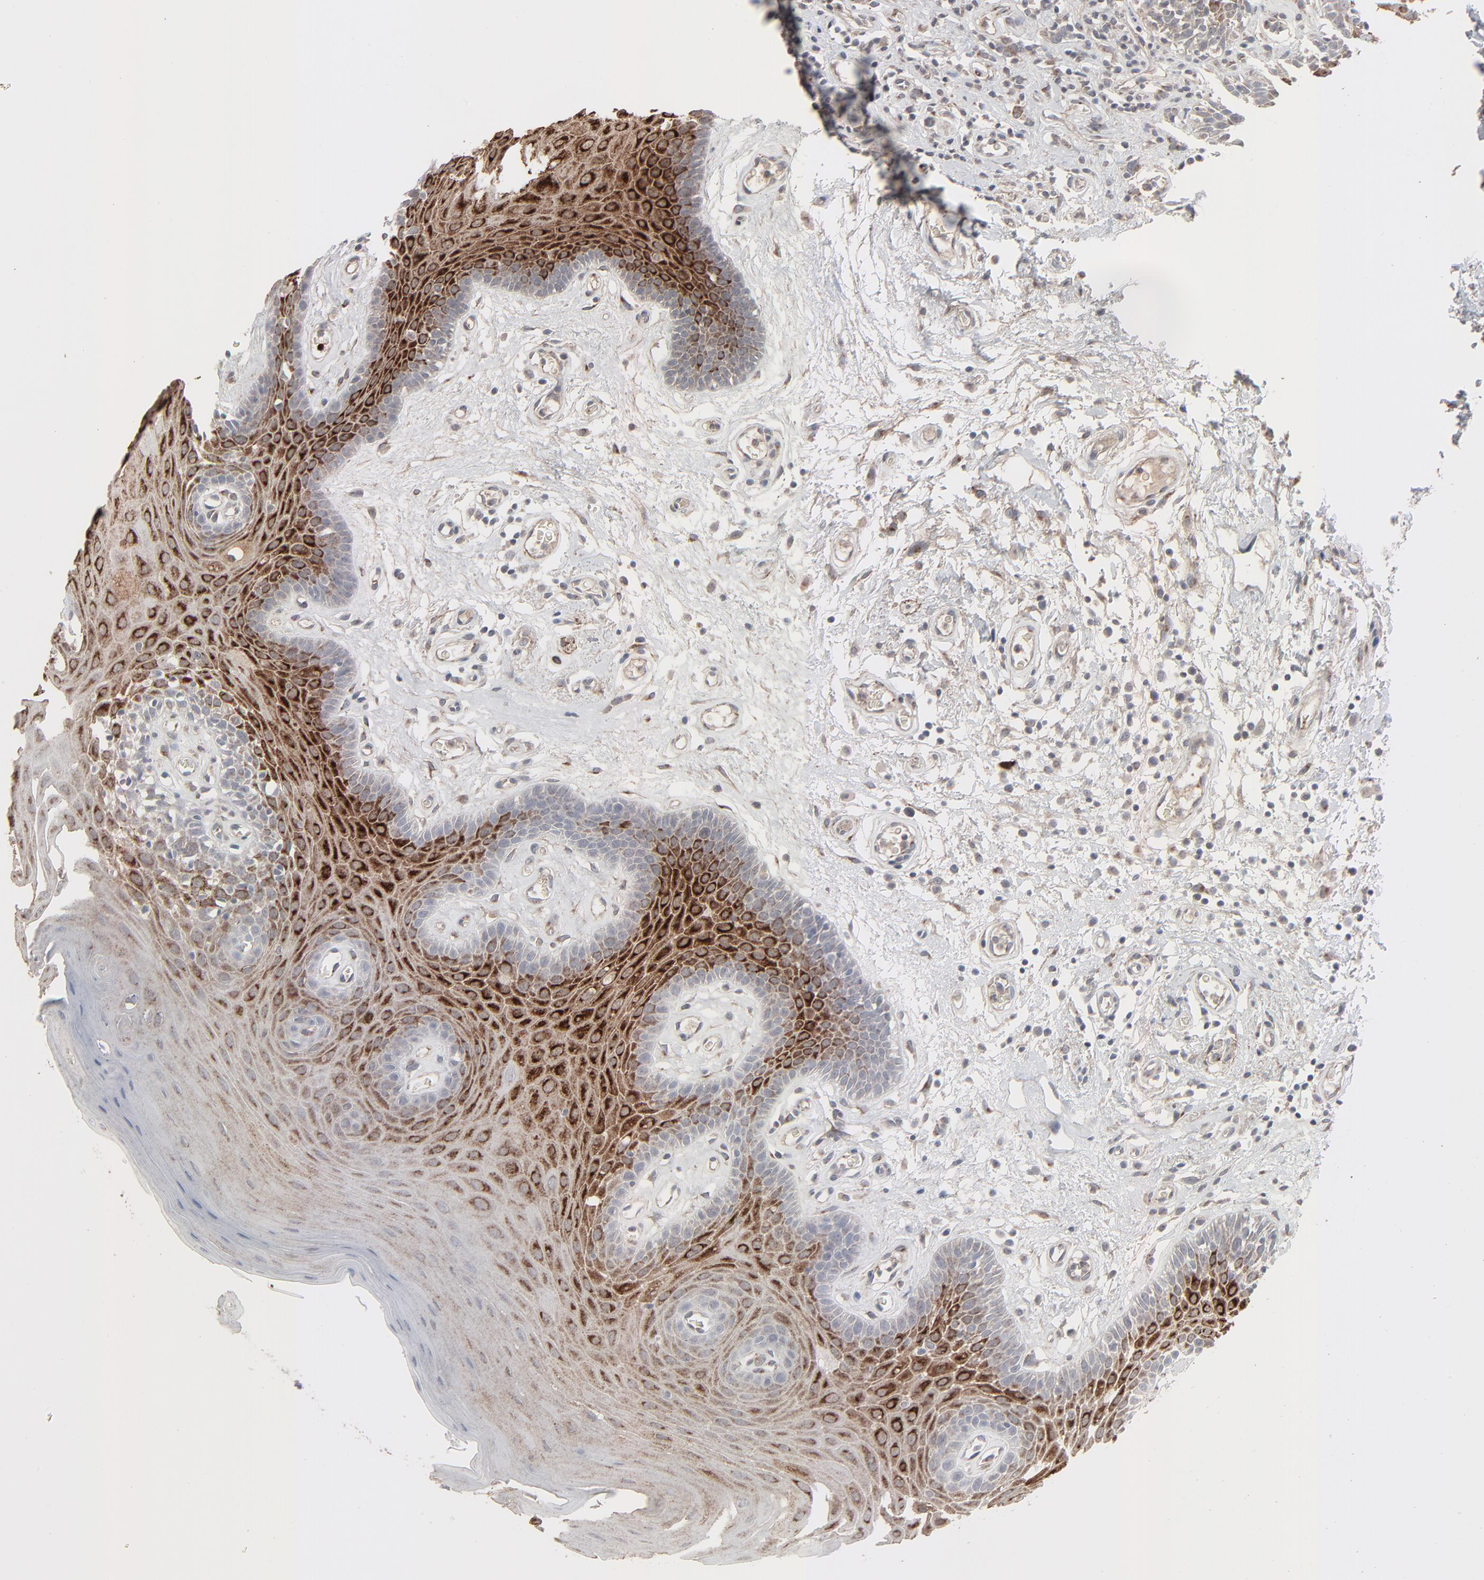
{"staining": {"intensity": "strong", "quantity": "25%-75%", "location": "cytoplasmic/membranous"}, "tissue": "oral mucosa", "cell_type": "Squamous epithelial cells", "image_type": "normal", "snomed": [{"axis": "morphology", "description": "Normal tissue, NOS"}, {"axis": "morphology", "description": "Squamous cell carcinoma, NOS"}, {"axis": "topography", "description": "Skeletal muscle"}, {"axis": "topography", "description": "Oral tissue"}, {"axis": "topography", "description": "Head-Neck"}], "caption": "An IHC micrograph of unremarkable tissue is shown. Protein staining in brown shows strong cytoplasmic/membranous positivity in oral mucosa within squamous epithelial cells. (IHC, brightfield microscopy, high magnification).", "gene": "JAM3", "patient": {"sex": "male", "age": 71}}